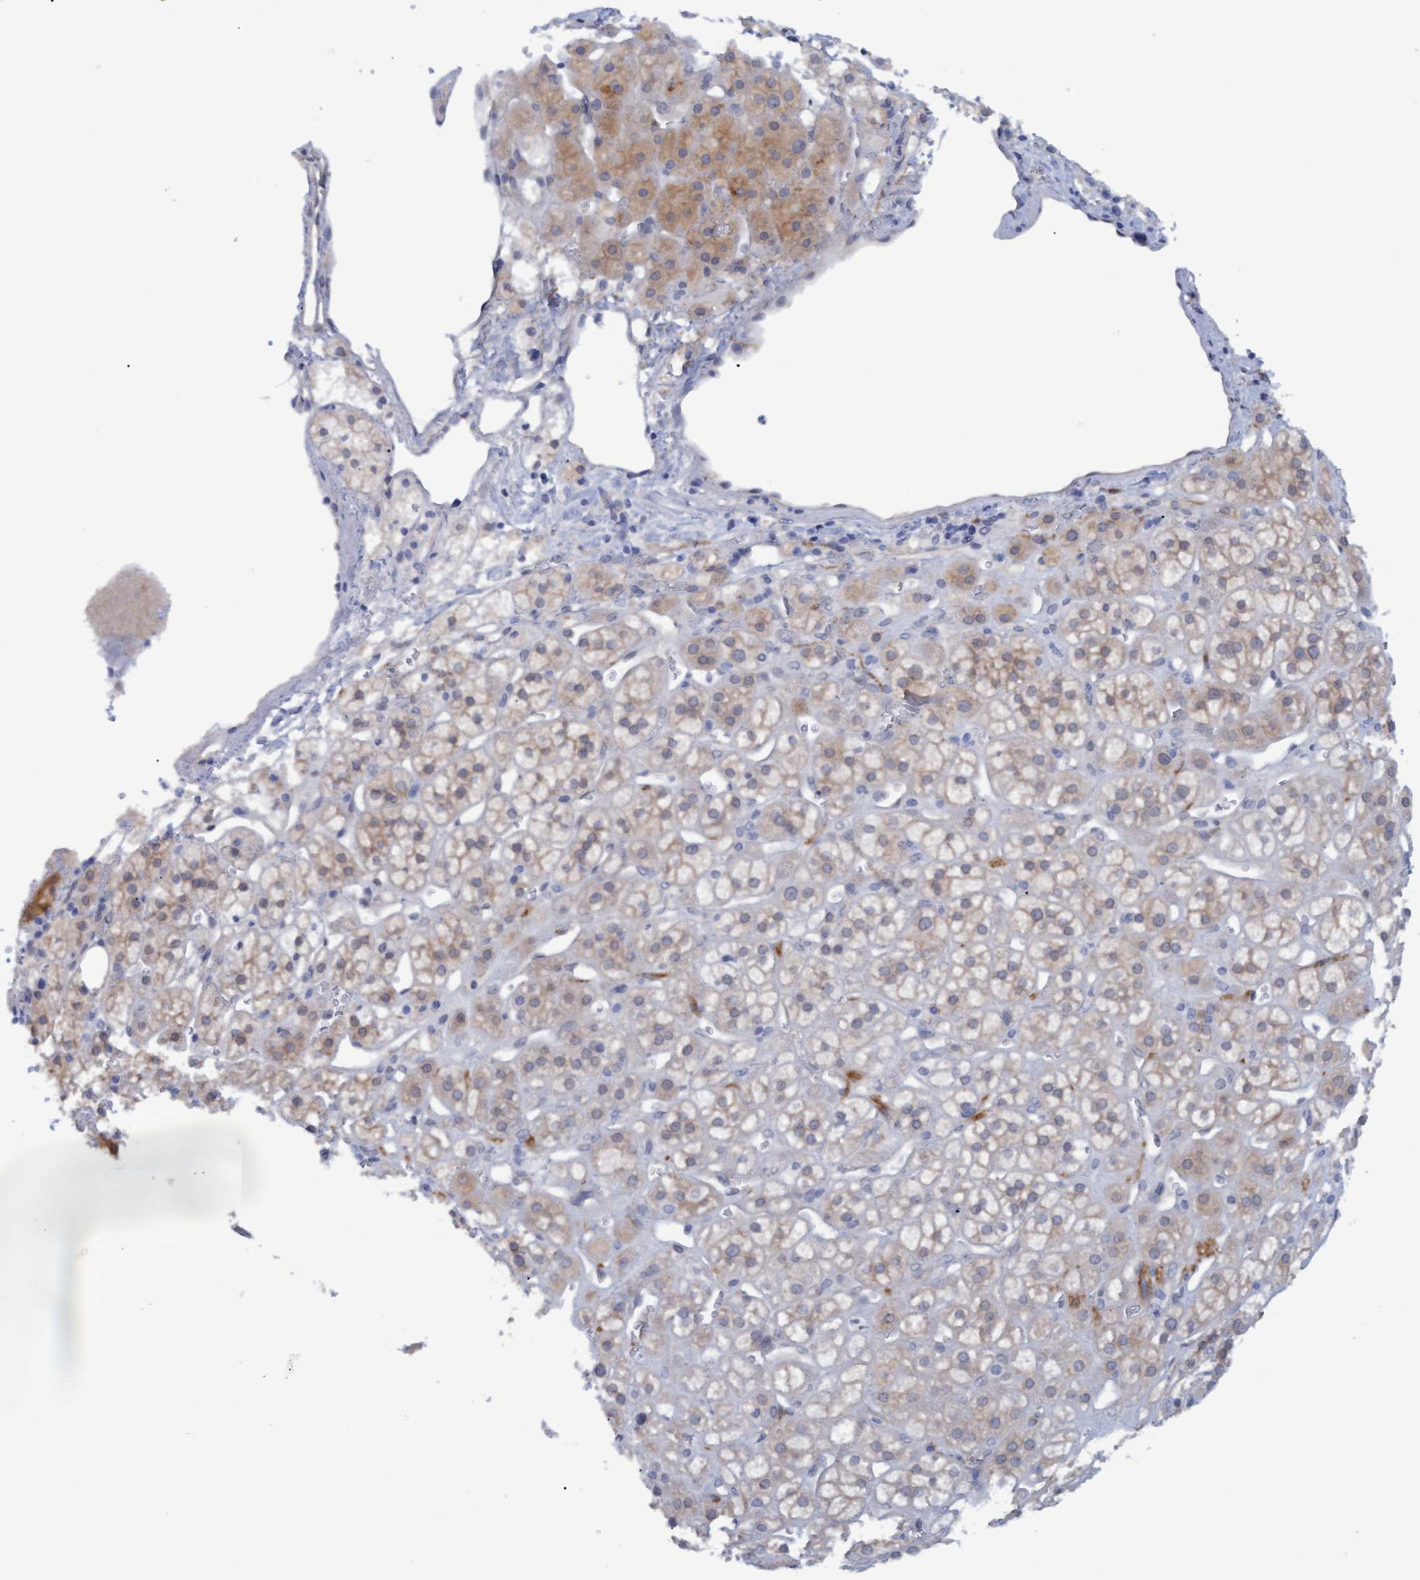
{"staining": {"intensity": "weak", "quantity": "25%-75%", "location": "cytoplasmic/membranous"}, "tissue": "adrenal gland", "cell_type": "Glandular cells", "image_type": "normal", "snomed": [{"axis": "morphology", "description": "Normal tissue, NOS"}, {"axis": "topography", "description": "Adrenal gland"}], "caption": "Protein analysis of normal adrenal gland shows weak cytoplasmic/membranous expression in approximately 25%-75% of glandular cells. (DAB IHC with brightfield microscopy, high magnification).", "gene": "STXBP1", "patient": {"sex": "male", "age": 56}}